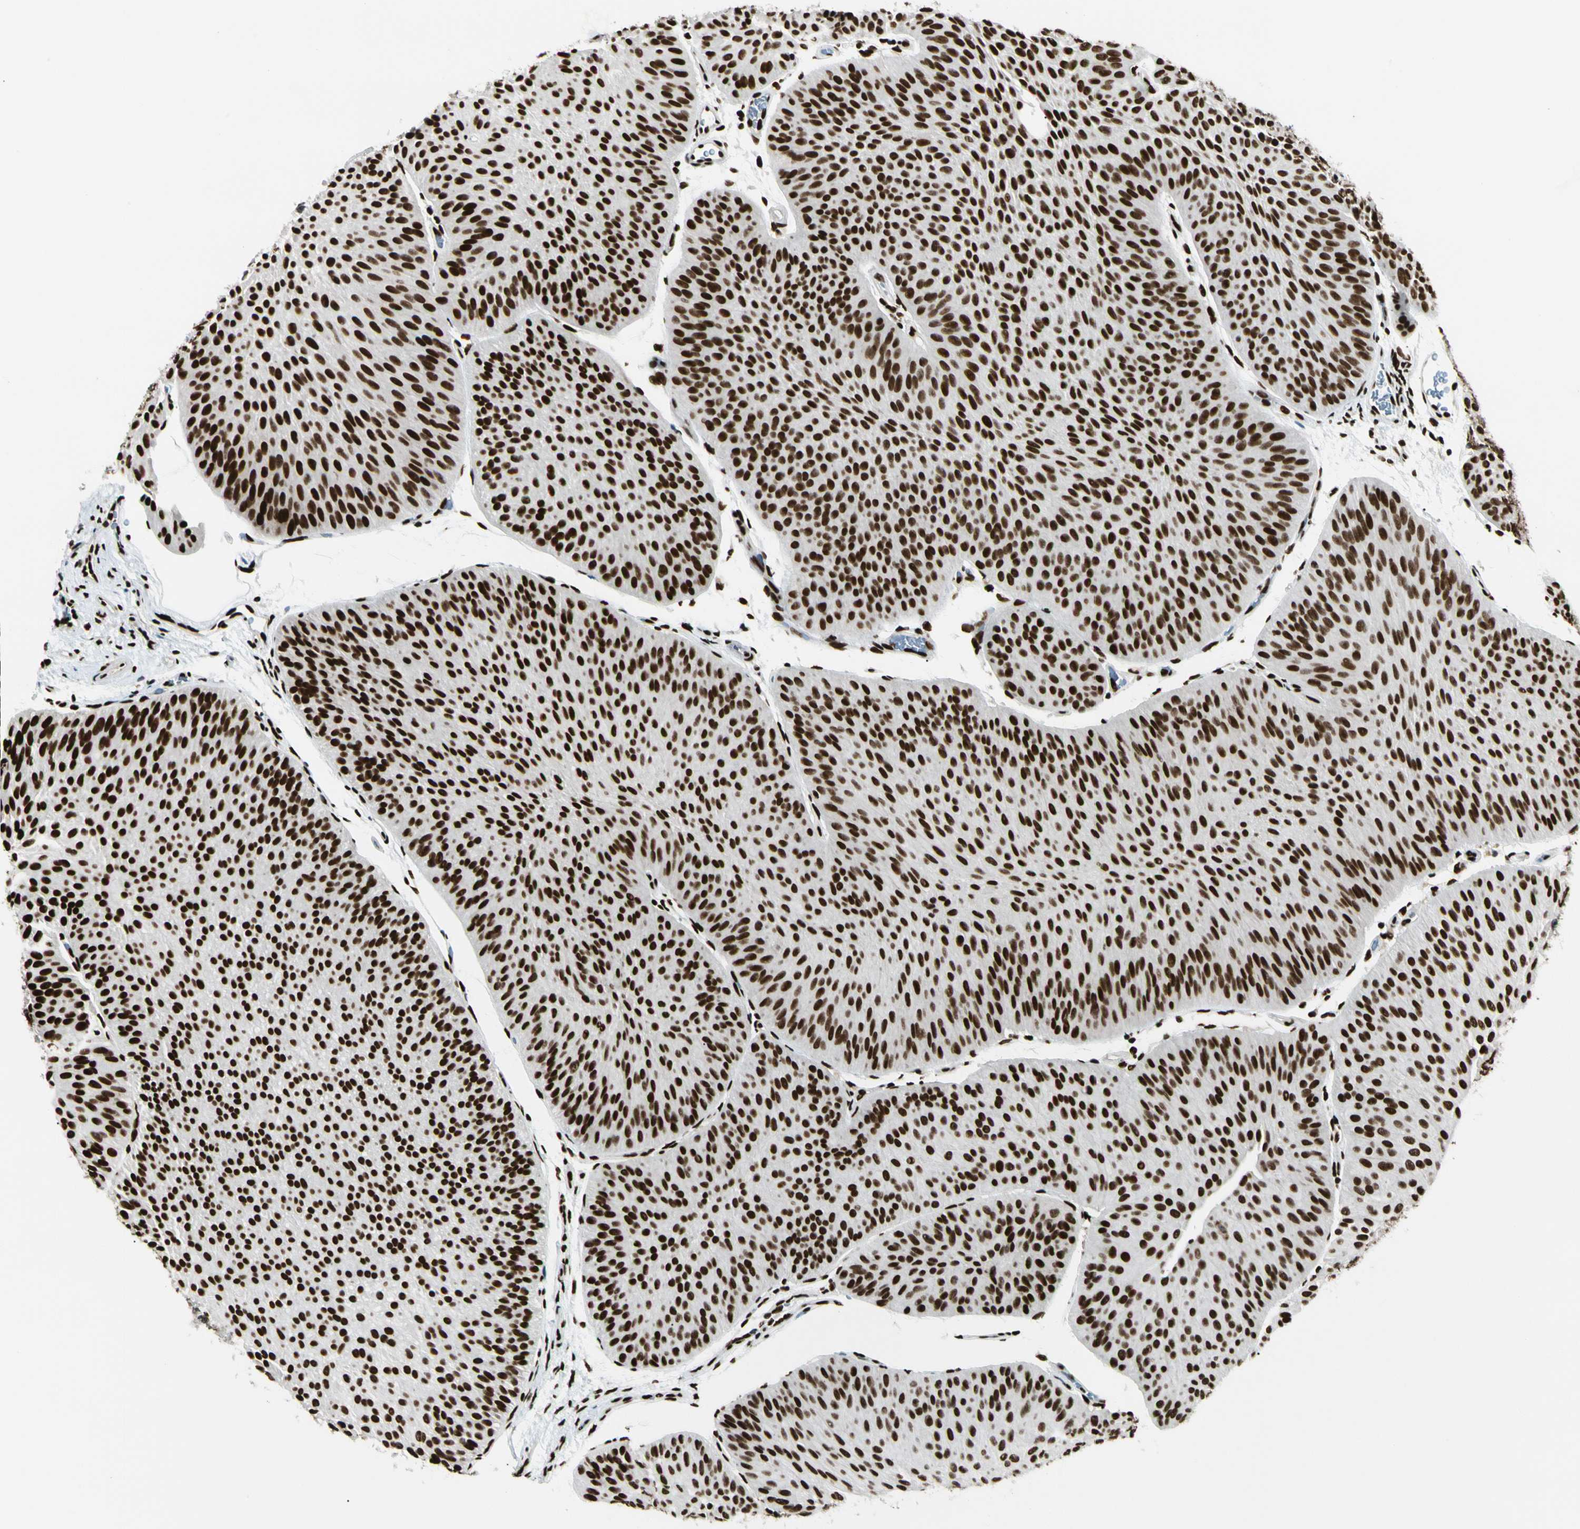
{"staining": {"intensity": "strong", "quantity": ">75%", "location": "nuclear"}, "tissue": "urothelial cancer", "cell_type": "Tumor cells", "image_type": "cancer", "snomed": [{"axis": "morphology", "description": "Urothelial carcinoma, Low grade"}, {"axis": "topography", "description": "Urinary bladder"}], "caption": "Protein staining shows strong nuclear positivity in approximately >75% of tumor cells in urothelial cancer. (IHC, brightfield microscopy, high magnification).", "gene": "FUS", "patient": {"sex": "female", "age": 60}}